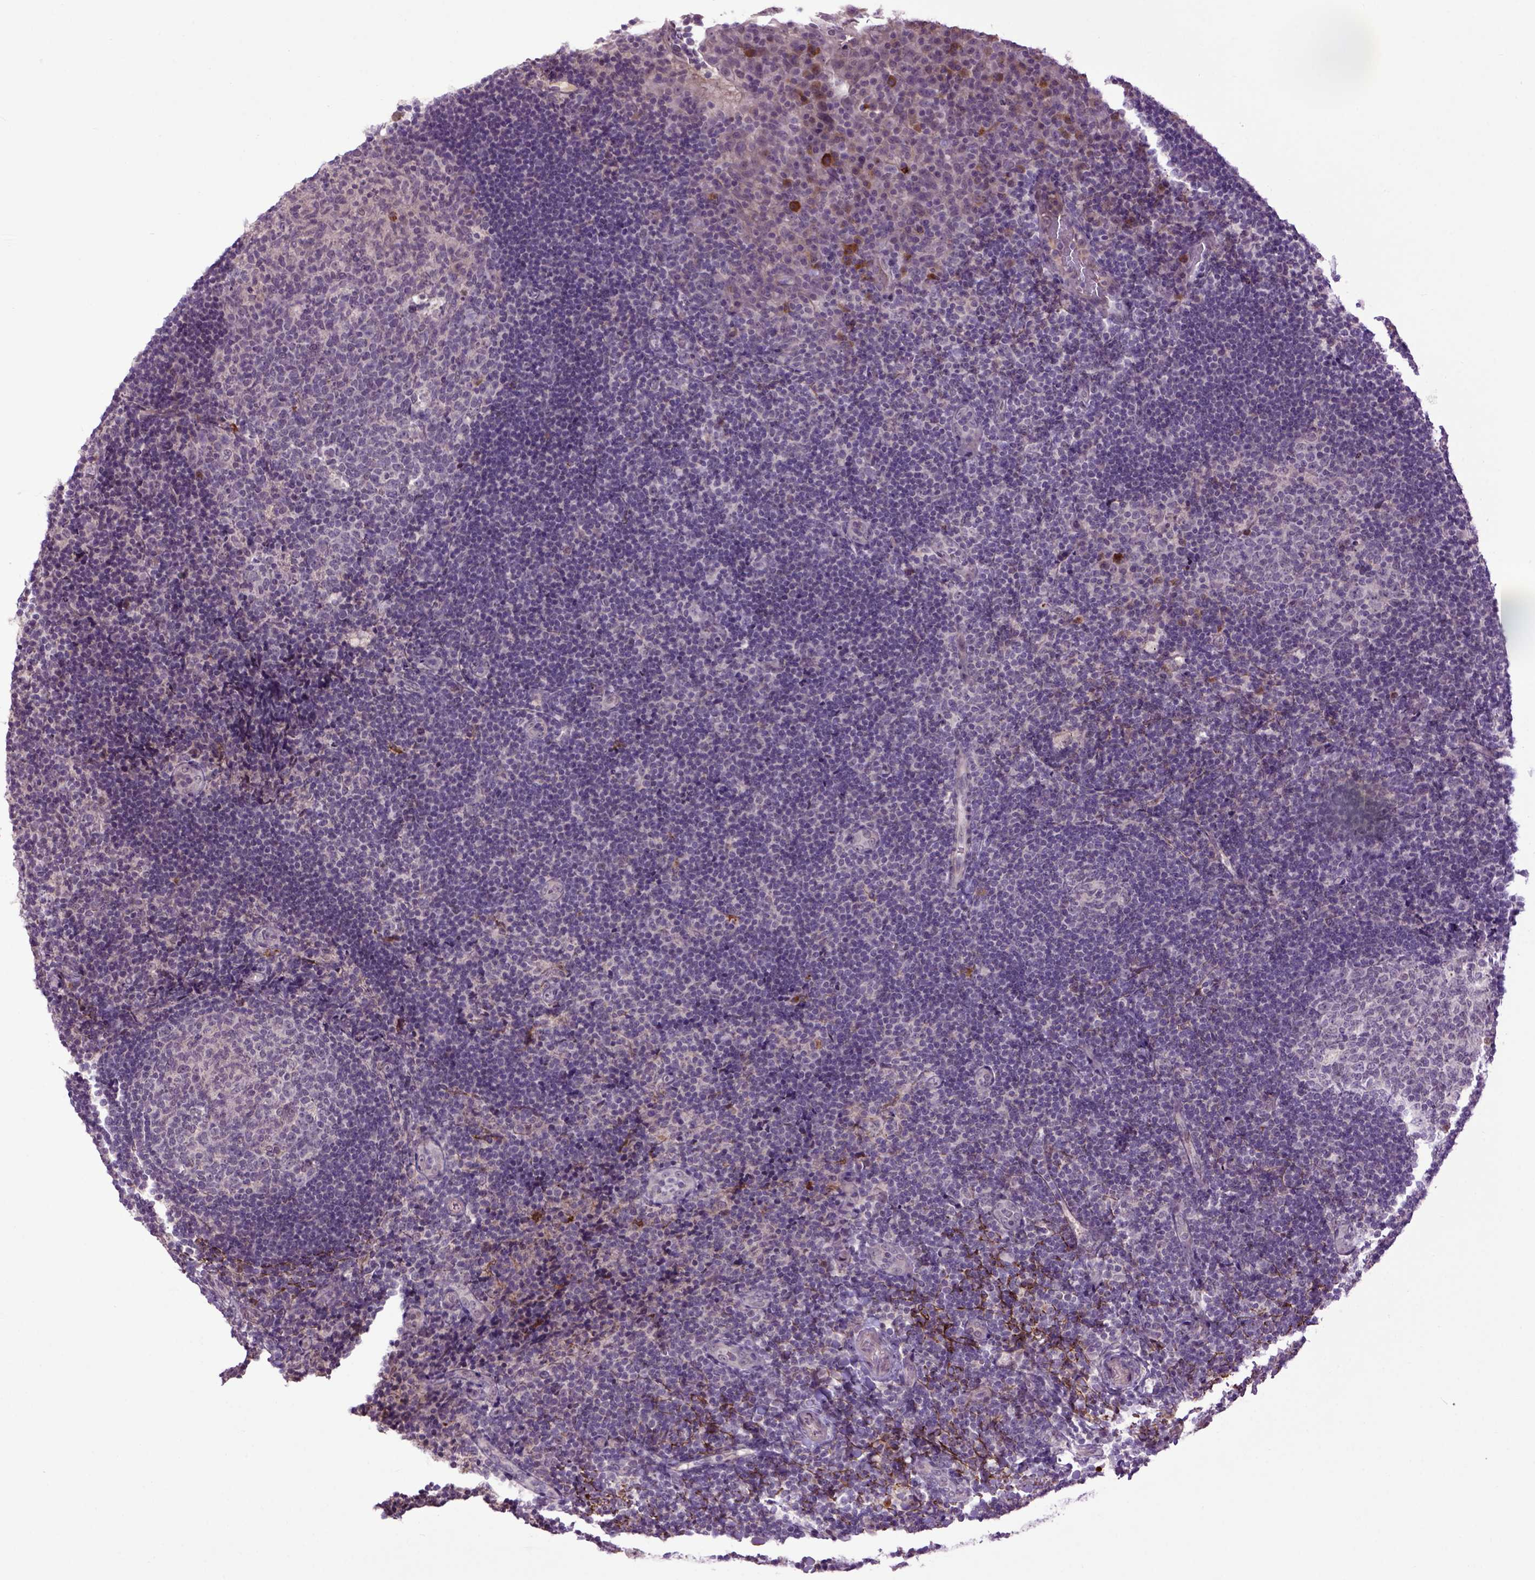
{"staining": {"intensity": "negative", "quantity": "none", "location": "none"}, "tissue": "tonsil", "cell_type": "Germinal center cells", "image_type": "normal", "snomed": [{"axis": "morphology", "description": "Normal tissue, NOS"}, {"axis": "topography", "description": "Tonsil"}], "caption": "IHC micrograph of unremarkable tonsil: human tonsil stained with DAB demonstrates no significant protein expression in germinal center cells. (DAB immunohistochemistry (IHC) with hematoxylin counter stain).", "gene": "EMILIN3", "patient": {"sex": "male", "age": 17}}